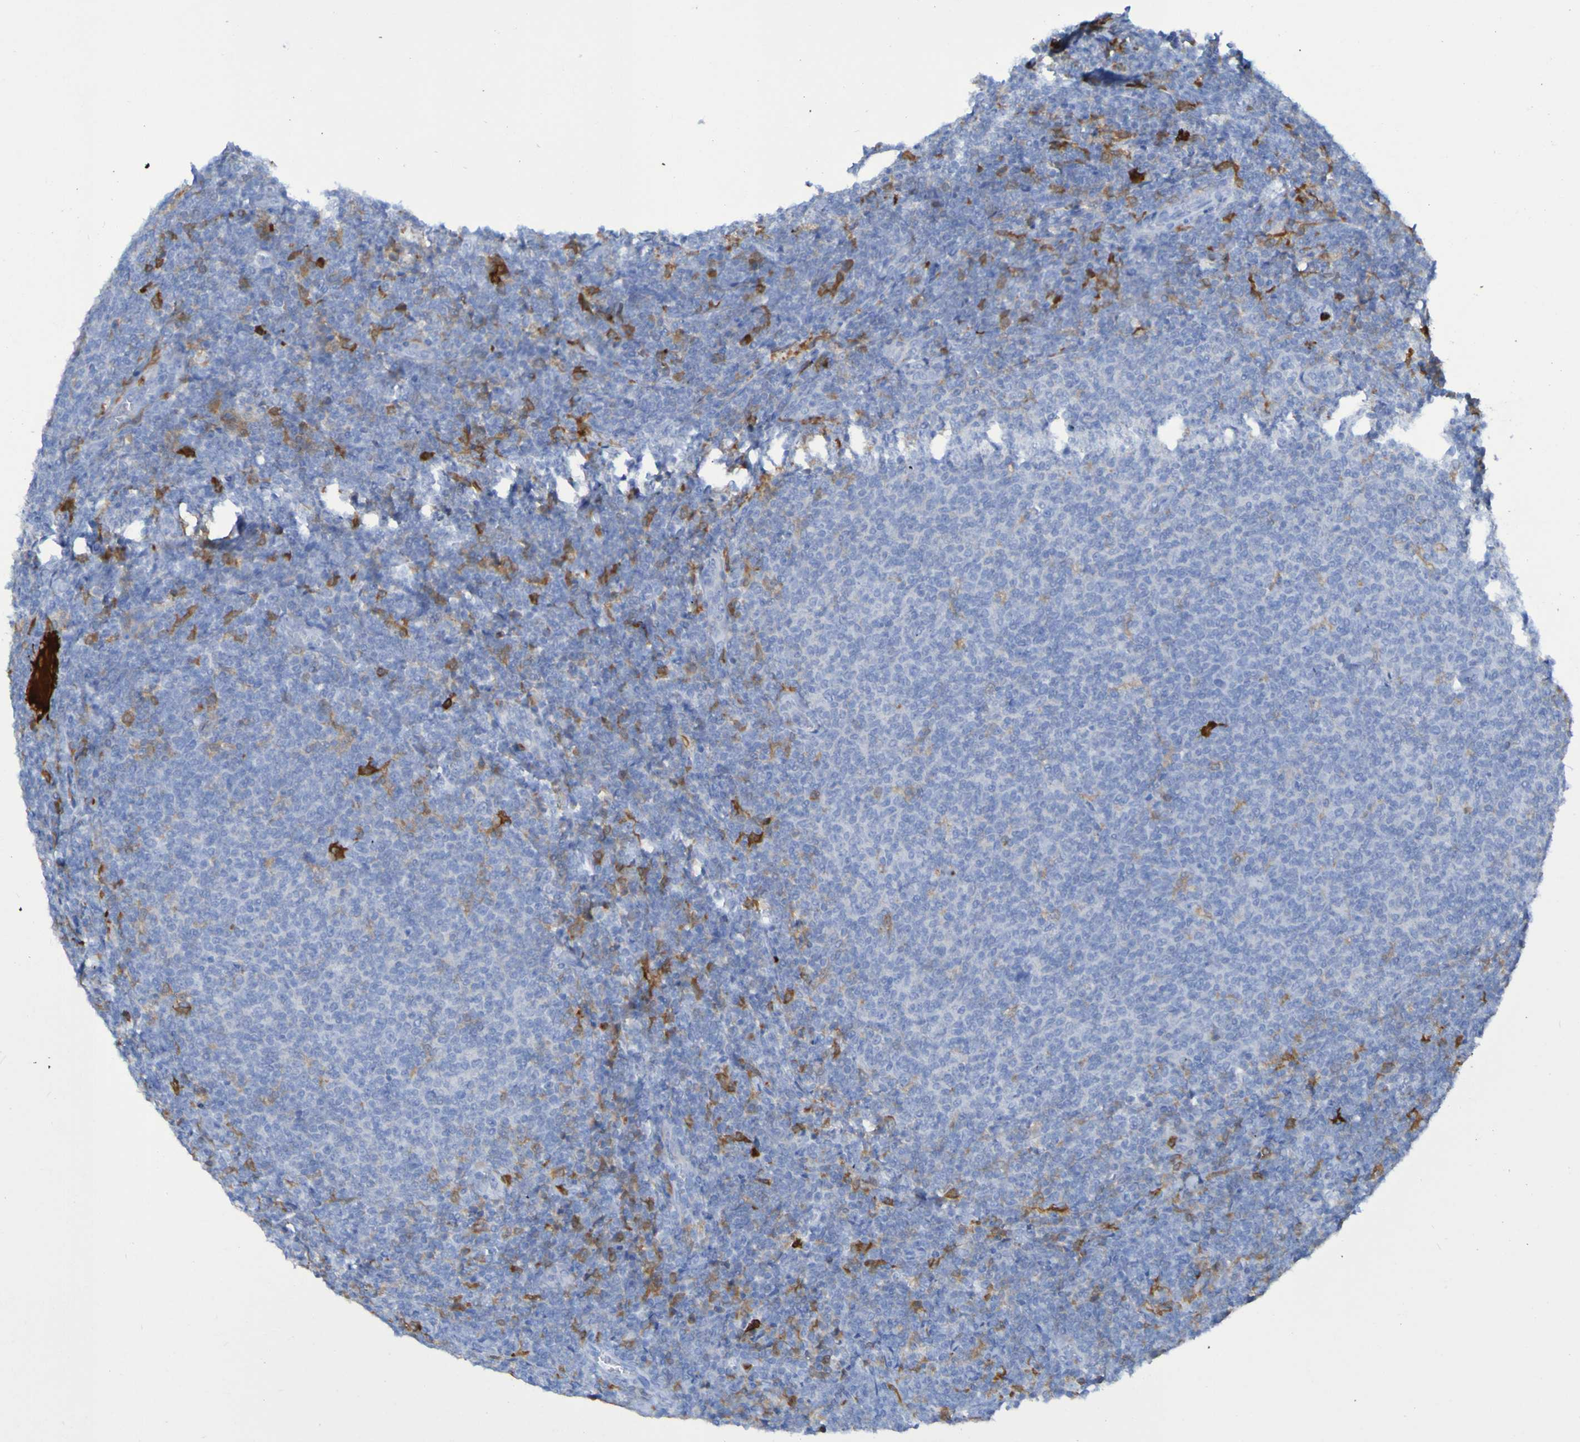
{"staining": {"intensity": "moderate", "quantity": "25%-75%", "location": "cytoplasmic/membranous"}, "tissue": "lymphoma", "cell_type": "Tumor cells", "image_type": "cancer", "snomed": [{"axis": "morphology", "description": "Malignant lymphoma, non-Hodgkin's type, Low grade"}, {"axis": "topography", "description": "Lymph node"}], "caption": "Protein positivity by immunohistochemistry displays moderate cytoplasmic/membranous staining in about 25%-75% of tumor cells in low-grade malignant lymphoma, non-Hodgkin's type.", "gene": "MPPE1", "patient": {"sex": "male", "age": 66}}